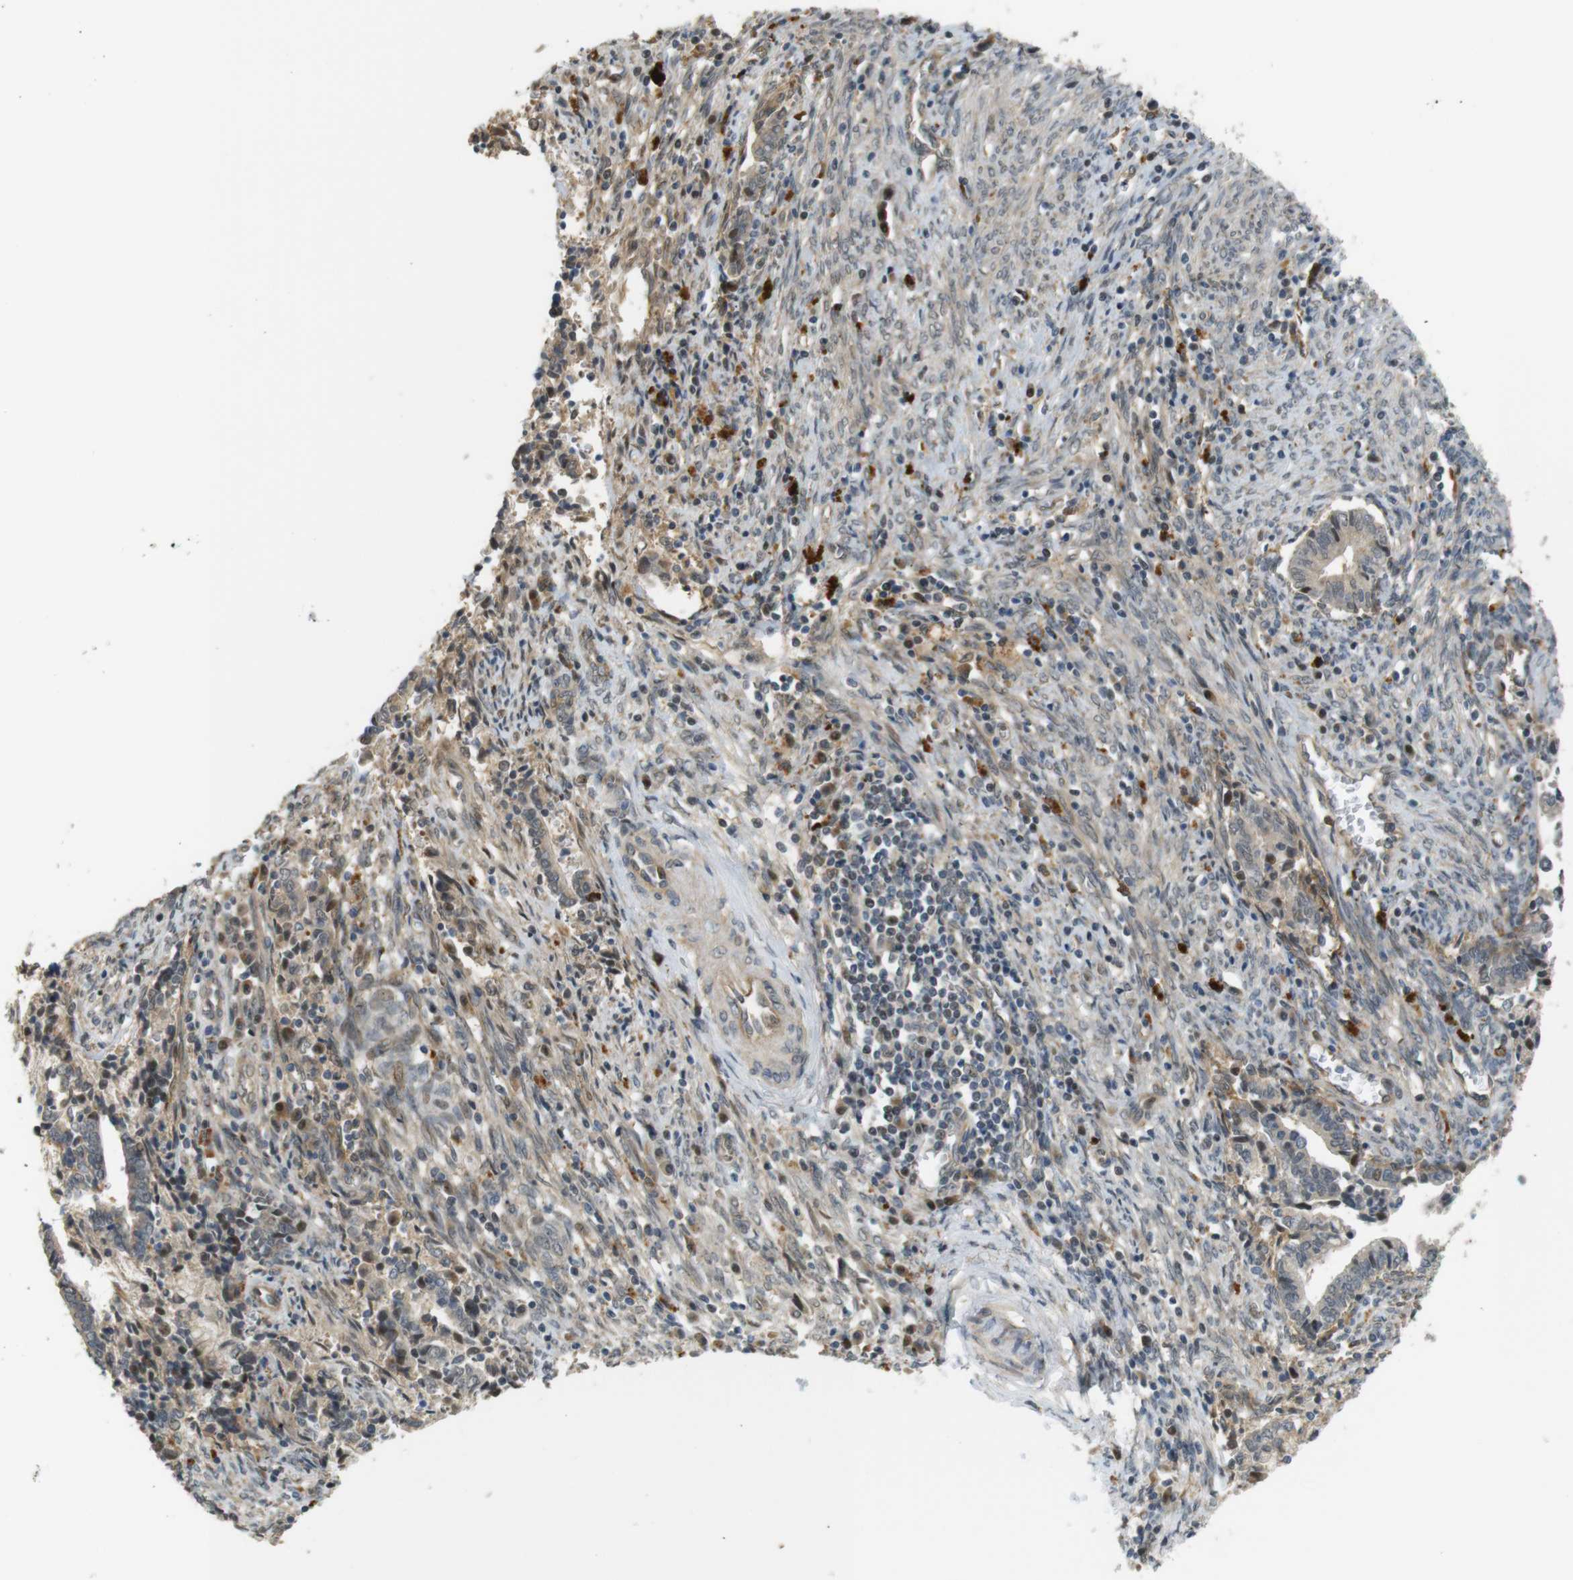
{"staining": {"intensity": "weak", "quantity": "25%-75%", "location": "cytoplasmic/membranous"}, "tissue": "cervical cancer", "cell_type": "Tumor cells", "image_type": "cancer", "snomed": [{"axis": "morphology", "description": "Adenocarcinoma, NOS"}, {"axis": "topography", "description": "Cervix"}], "caption": "Cervical cancer stained for a protein (brown) displays weak cytoplasmic/membranous positive positivity in about 25%-75% of tumor cells.", "gene": "TSPAN9", "patient": {"sex": "female", "age": 44}}